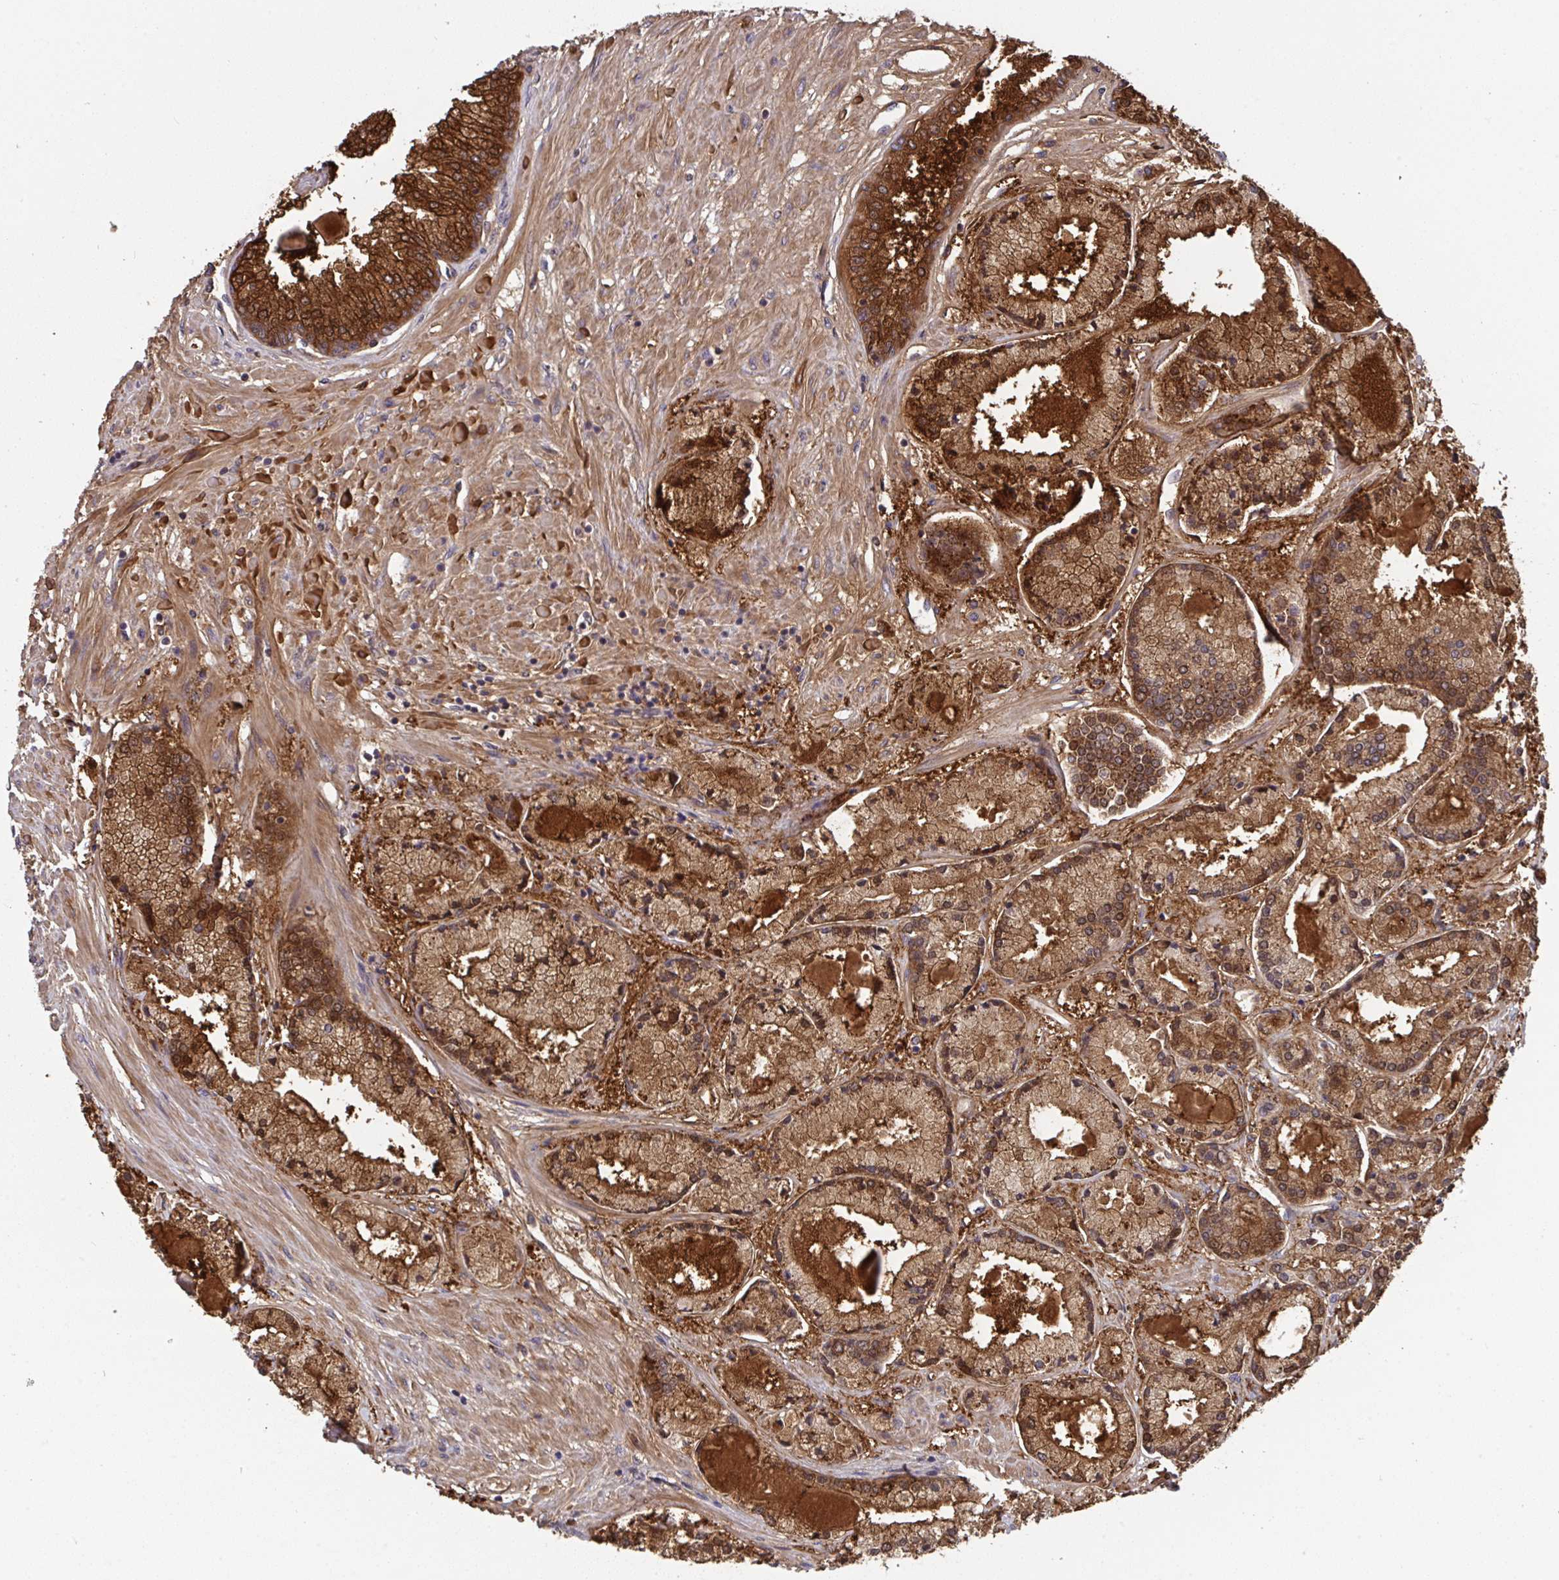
{"staining": {"intensity": "strong", "quantity": ">75%", "location": "cytoplasmic/membranous,nuclear"}, "tissue": "prostate cancer", "cell_type": "Tumor cells", "image_type": "cancer", "snomed": [{"axis": "morphology", "description": "Adenocarcinoma, High grade"}, {"axis": "topography", "description": "Prostate"}], "caption": "This is a photomicrograph of immunohistochemistry (IHC) staining of adenocarcinoma (high-grade) (prostate), which shows strong staining in the cytoplasmic/membranous and nuclear of tumor cells.", "gene": "TIGAR", "patient": {"sex": "male", "age": 67}}